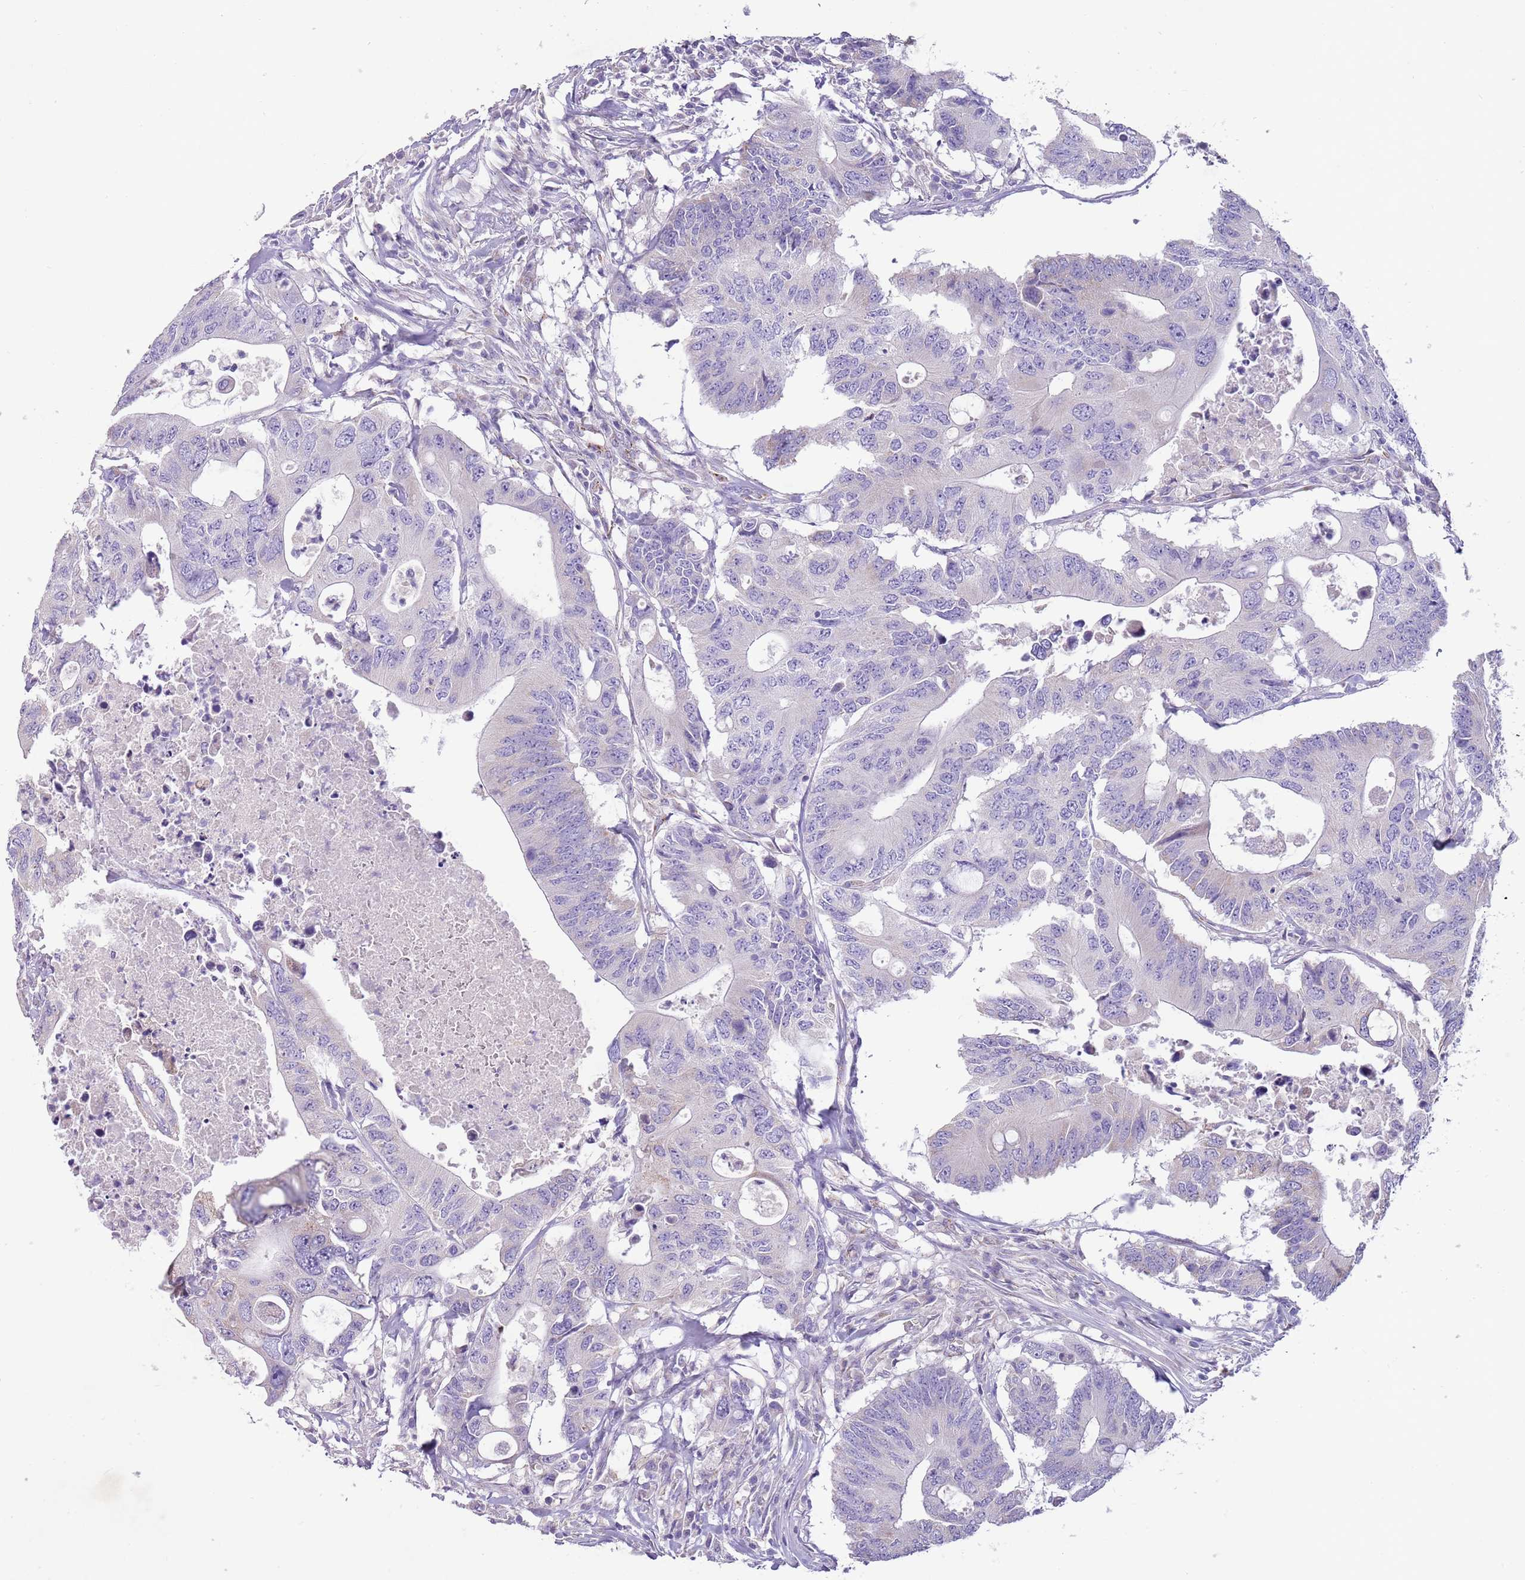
{"staining": {"intensity": "negative", "quantity": "none", "location": "none"}, "tissue": "colorectal cancer", "cell_type": "Tumor cells", "image_type": "cancer", "snomed": [{"axis": "morphology", "description": "Adenocarcinoma, NOS"}, {"axis": "topography", "description": "Colon"}], "caption": "A high-resolution micrograph shows IHC staining of colorectal cancer (adenocarcinoma), which reveals no significant positivity in tumor cells. (Immunohistochemistry, brightfield microscopy, high magnification).", "gene": "RNF222", "patient": {"sex": "male", "age": 71}}